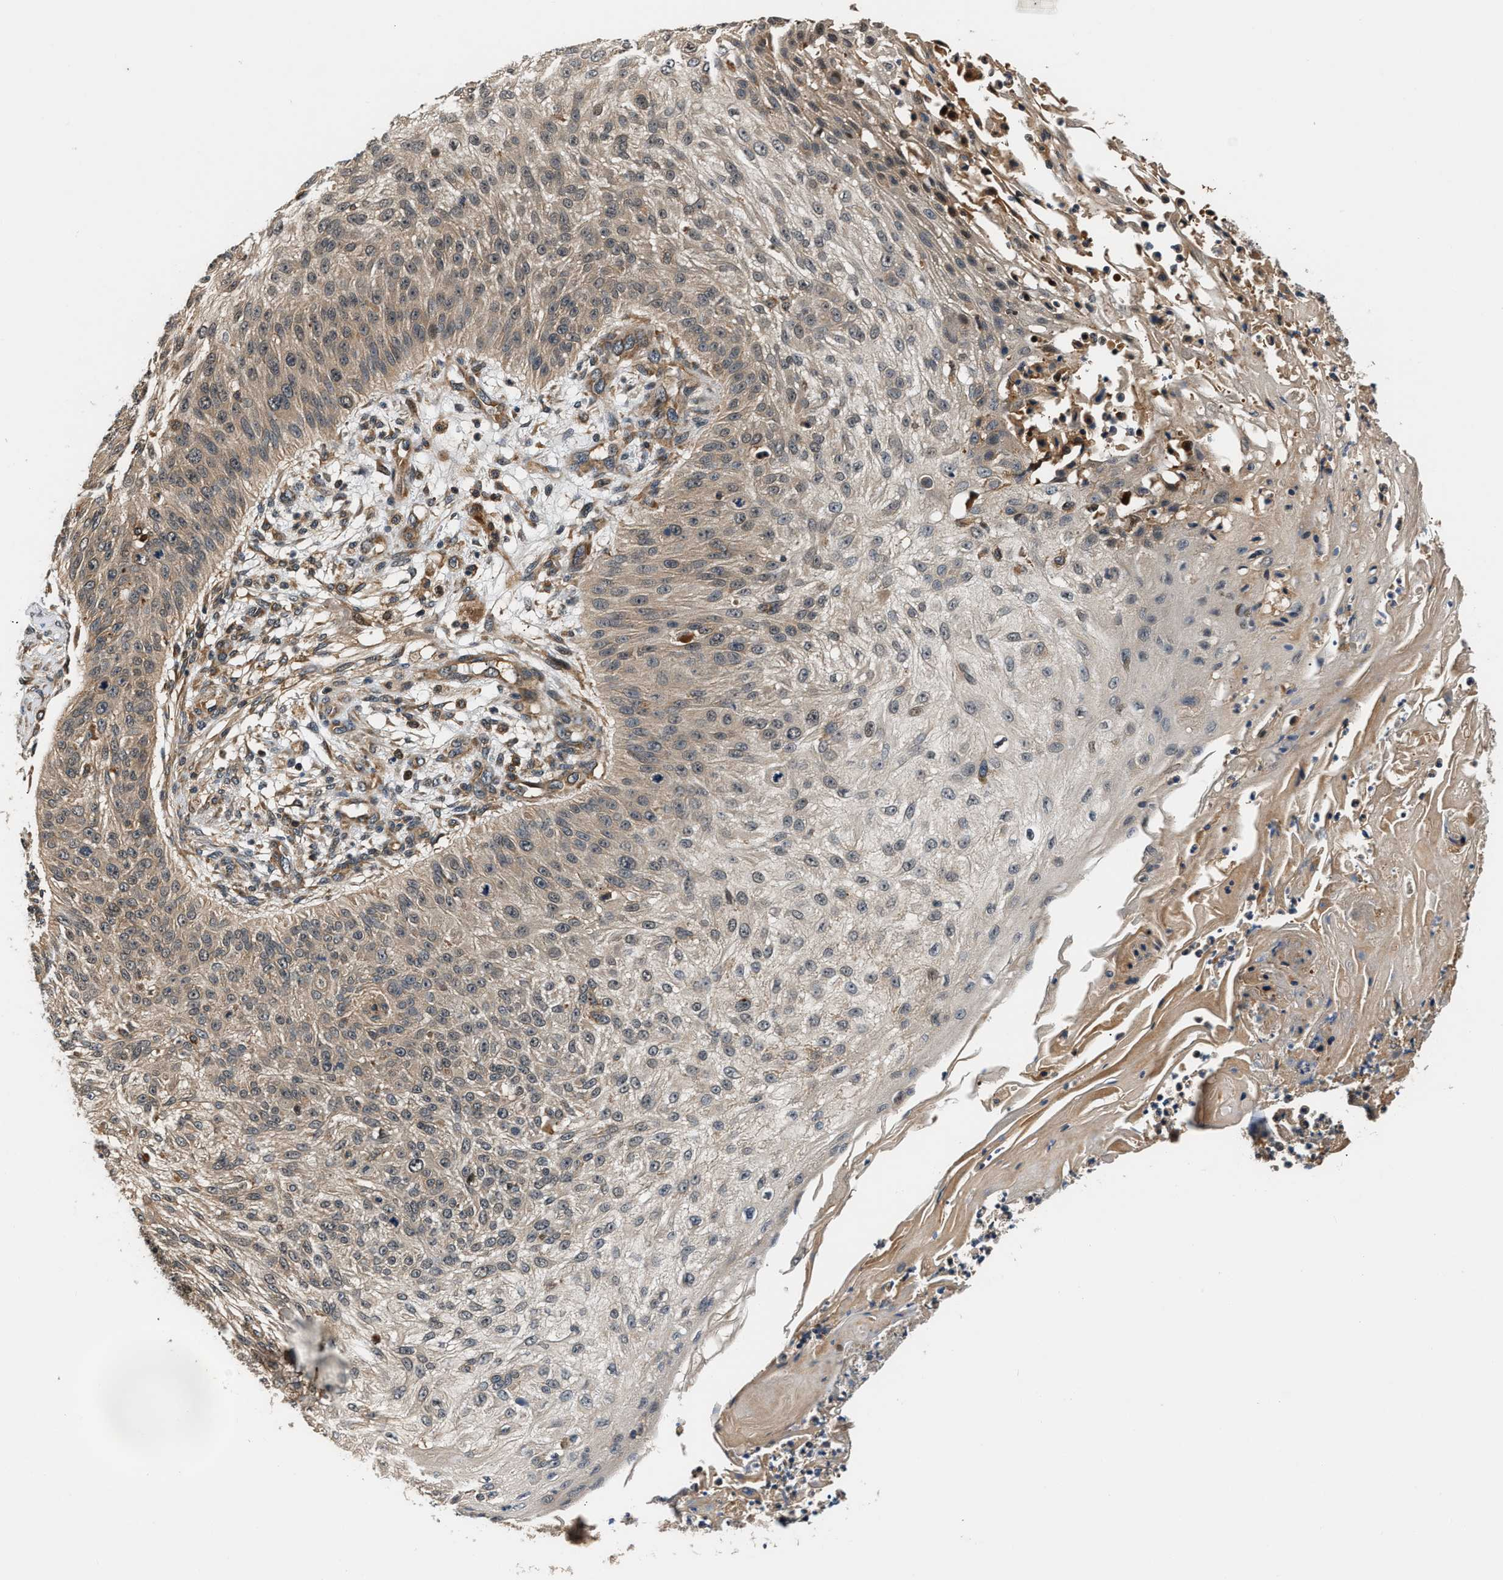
{"staining": {"intensity": "weak", "quantity": "25%-75%", "location": "cytoplasmic/membranous"}, "tissue": "skin cancer", "cell_type": "Tumor cells", "image_type": "cancer", "snomed": [{"axis": "morphology", "description": "Squamous cell carcinoma, NOS"}, {"axis": "topography", "description": "Skin"}], "caption": "Immunohistochemistry (IHC) of squamous cell carcinoma (skin) reveals low levels of weak cytoplasmic/membranous positivity in about 25%-75% of tumor cells.", "gene": "TUT7", "patient": {"sex": "female", "age": 80}}